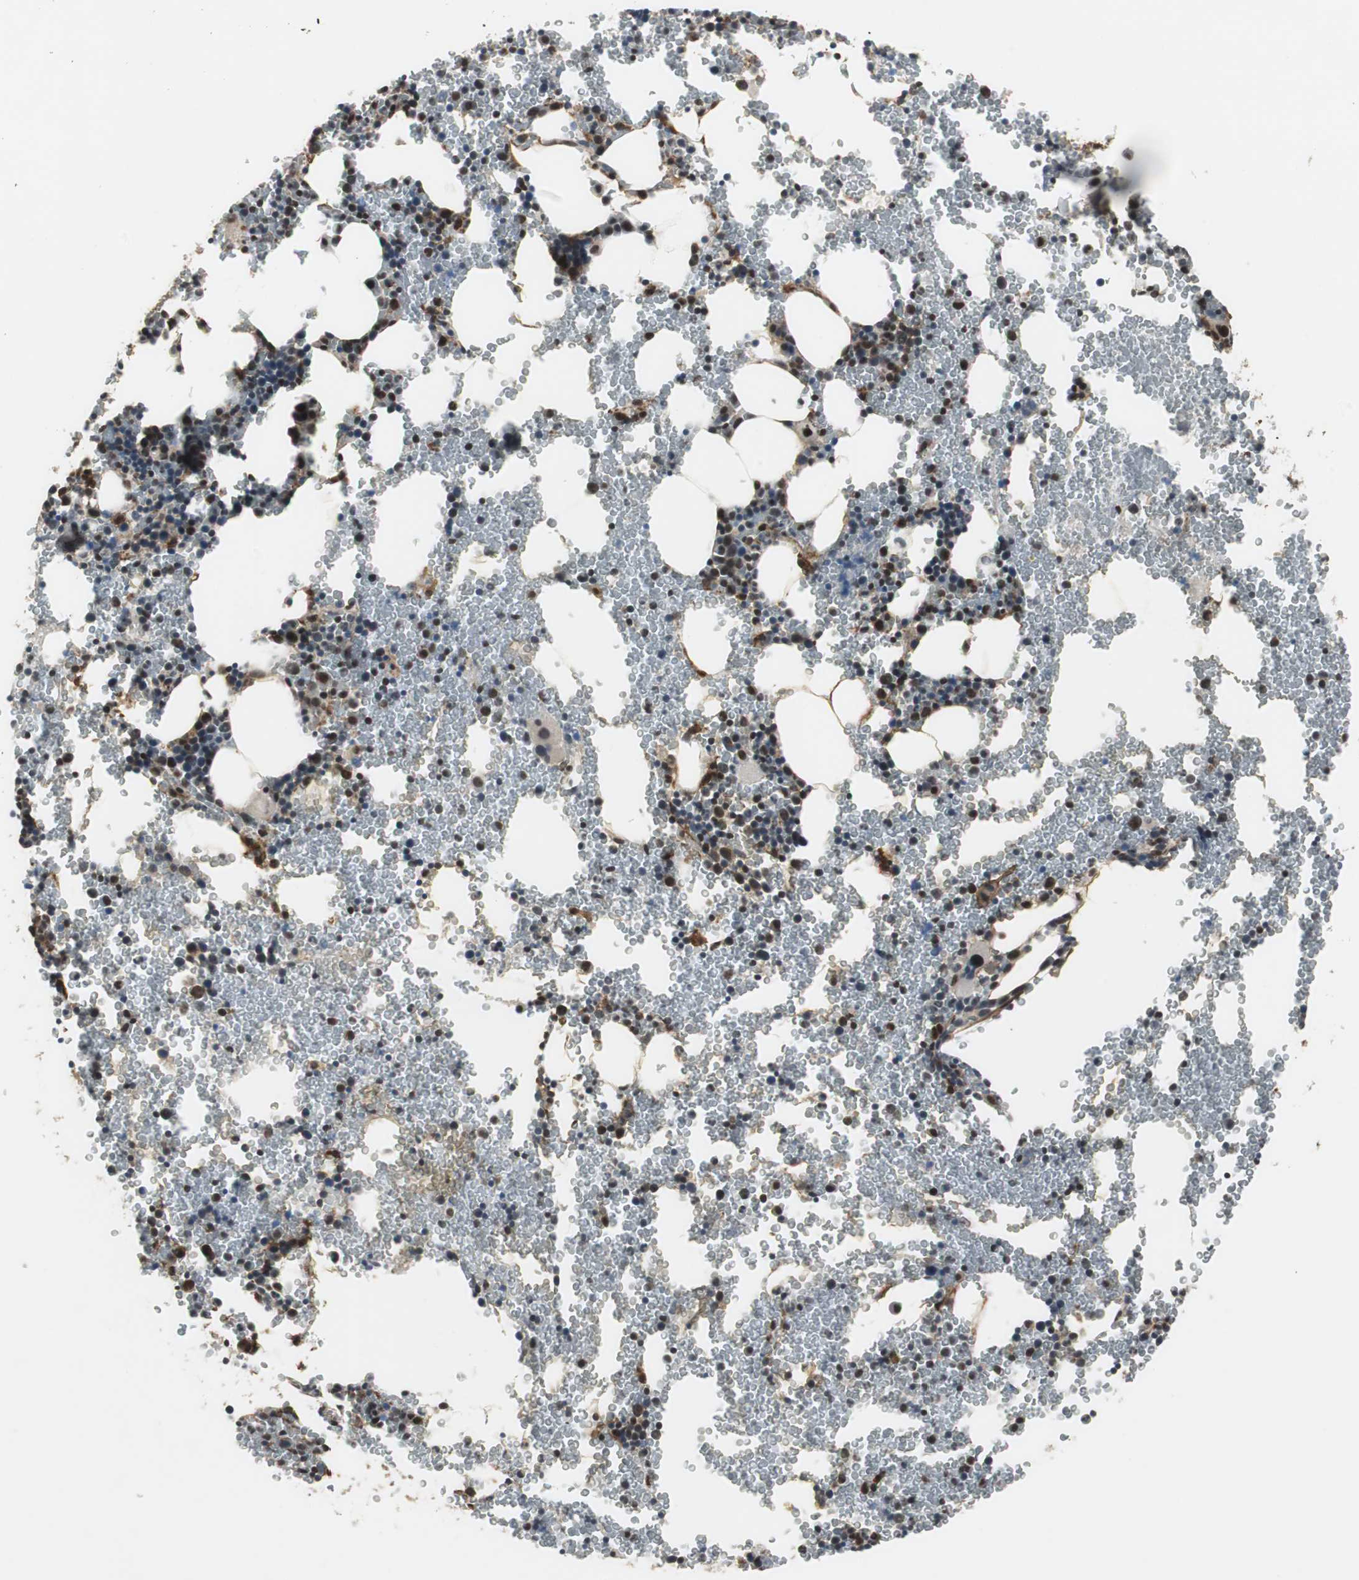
{"staining": {"intensity": "strong", "quantity": ">75%", "location": "nuclear"}, "tissue": "bone marrow", "cell_type": "Hematopoietic cells", "image_type": "normal", "snomed": [{"axis": "morphology", "description": "Normal tissue, NOS"}, {"axis": "morphology", "description": "Inflammation, NOS"}, {"axis": "topography", "description": "Bone marrow"}], "caption": "Immunohistochemical staining of benign human bone marrow reveals >75% levels of strong nuclear protein positivity in about >75% of hematopoietic cells. Using DAB (3,3'-diaminobenzidine) (brown) and hematoxylin (blue) stains, captured at high magnification using brightfield microscopy.", "gene": "MKX", "patient": {"sex": "male", "age": 22}}